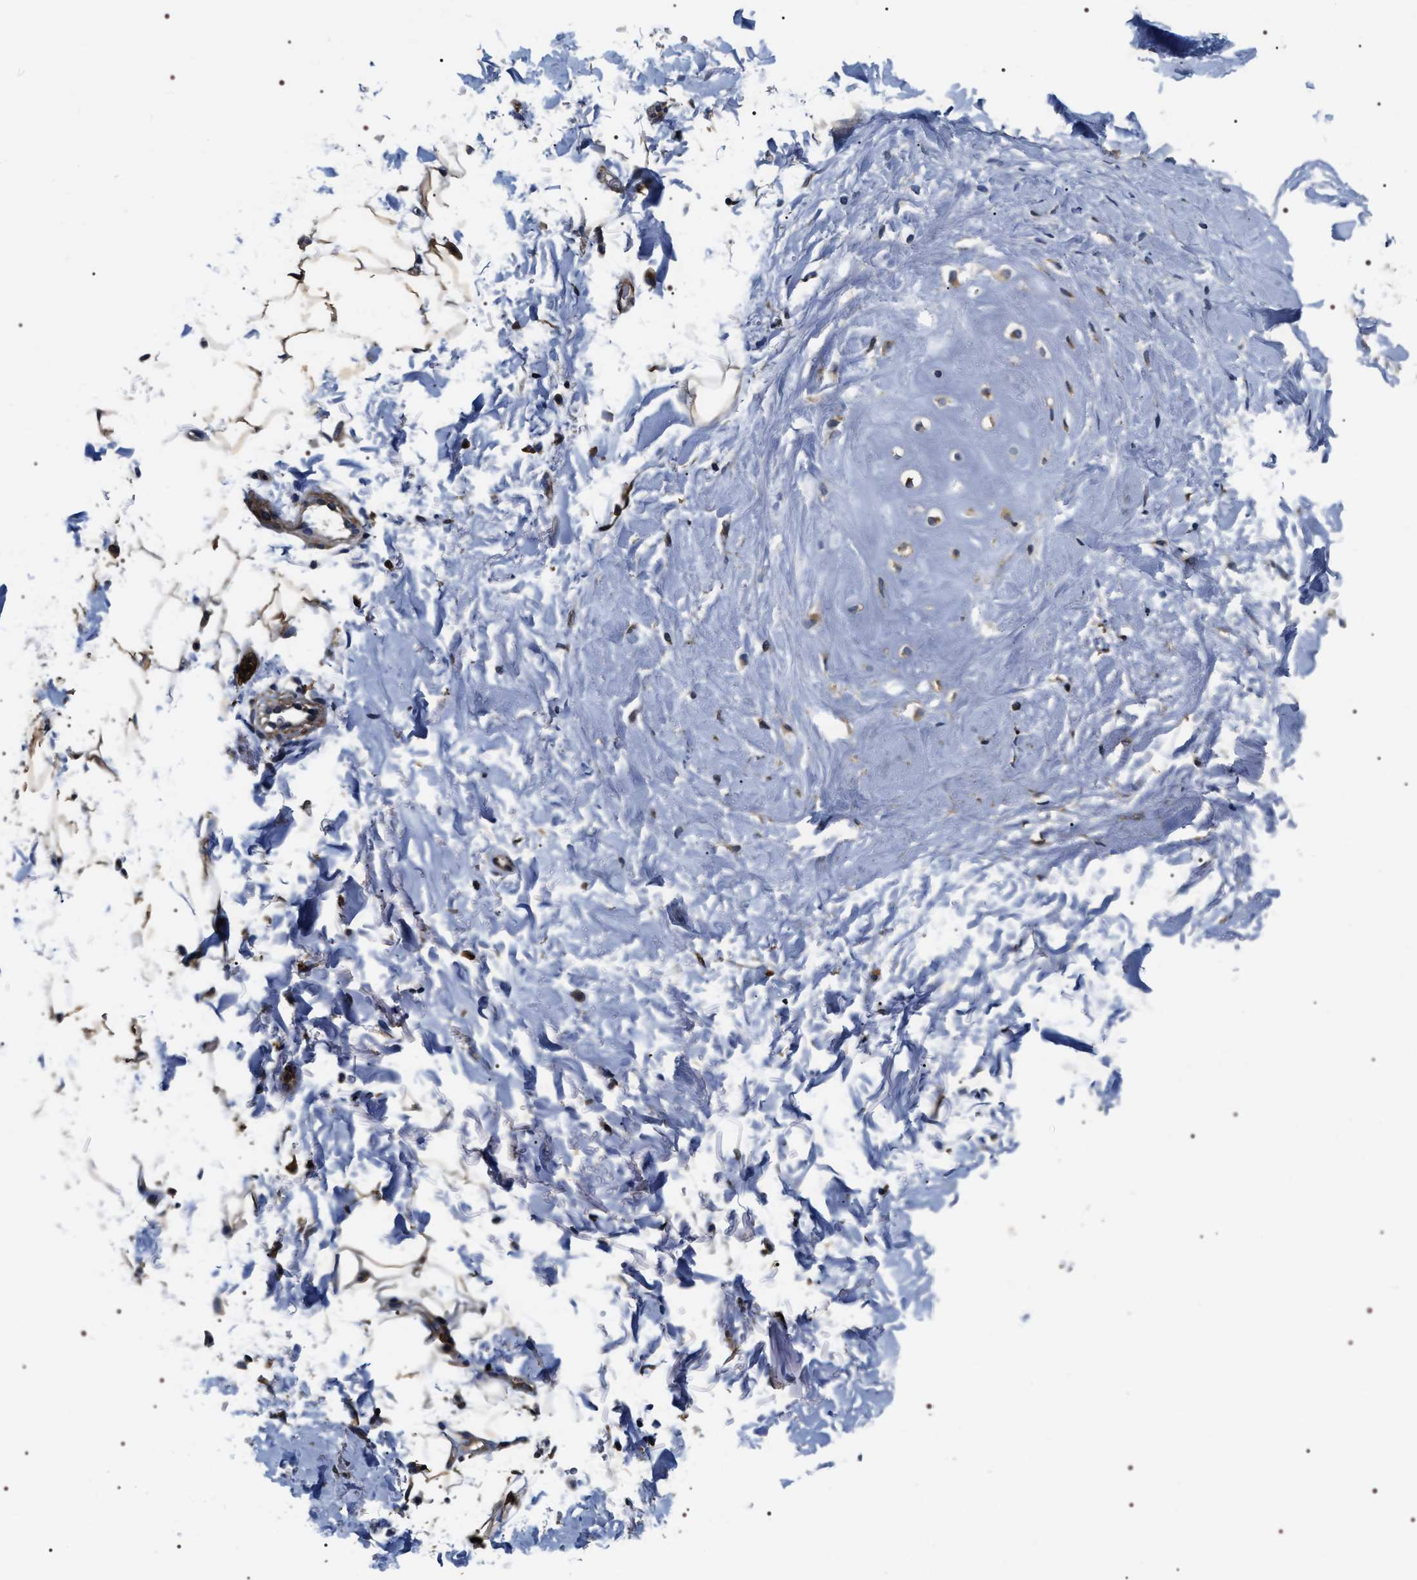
{"staining": {"intensity": "weak", "quantity": ">75%", "location": "cytoplasmic/membranous"}, "tissue": "soft tissue", "cell_type": "Chondrocytes", "image_type": "normal", "snomed": [{"axis": "morphology", "description": "Normal tissue, NOS"}, {"axis": "topography", "description": "Cartilage tissue"}, {"axis": "topography", "description": "Bronchus"}], "caption": "Immunohistochemistry (IHC) micrograph of benign soft tissue stained for a protein (brown), which shows low levels of weak cytoplasmic/membranous staining in approximately >75% of chondrocytes.", "gene": "ZC3HAV1L", "patient": {"sex": "female", "age": 73}}